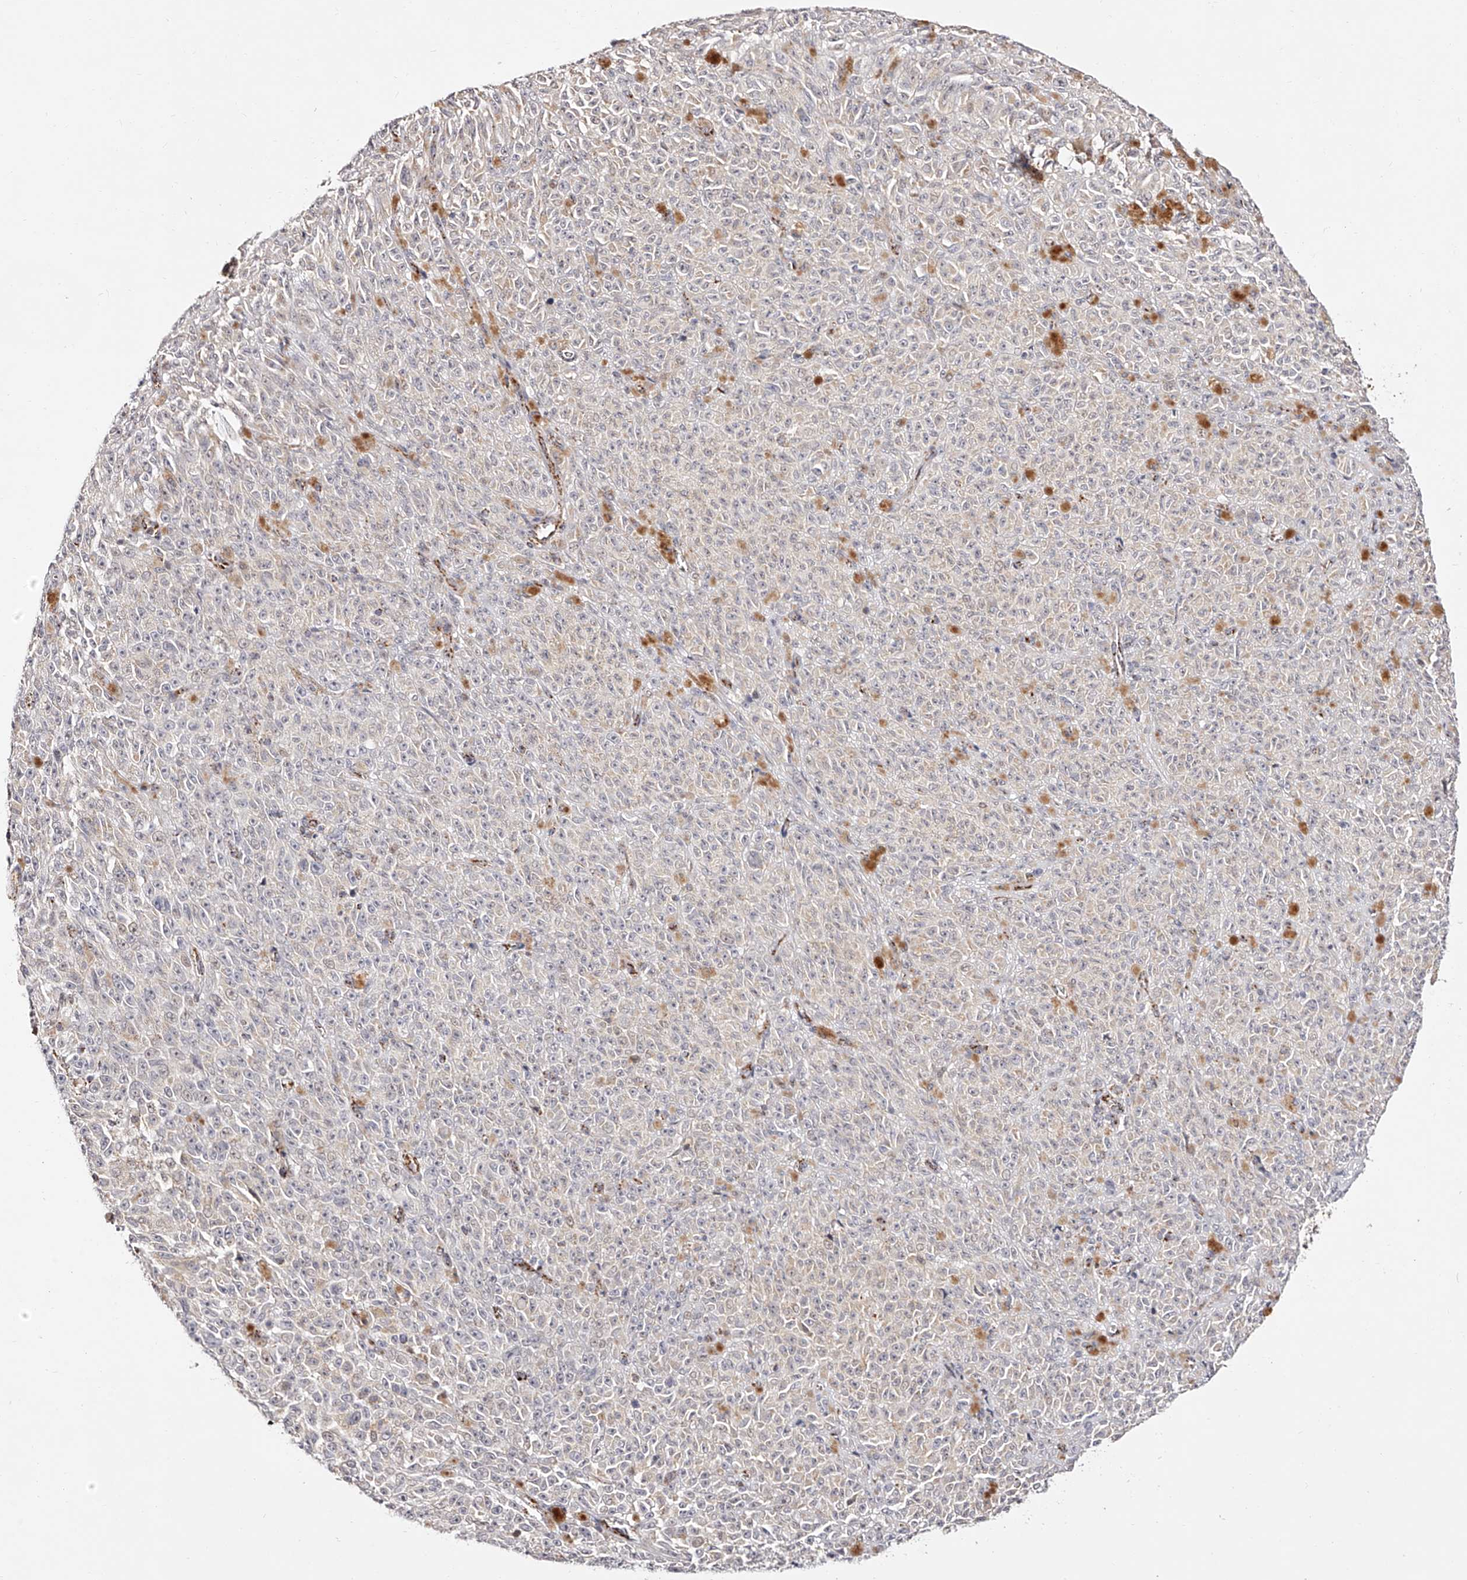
{"staining": {"intensity": "weak", "quantity": "<25%", "location": "cytoplasmic/membranous"}, "tissue": "melanoma", "cell_type": "Tumor cells", "image_type": "cancer", "snomed": [{"axis": "morphology", "description": "Malignant melanoma, NOS"}, {"axis": "topography", "description": "Skin"}], "caption": "This is an IHC image of human malignant melanoma. There is no expression in tumor cells.", "gene": "NDUFV3", "patient": {"sex": "female", "age": 82}}